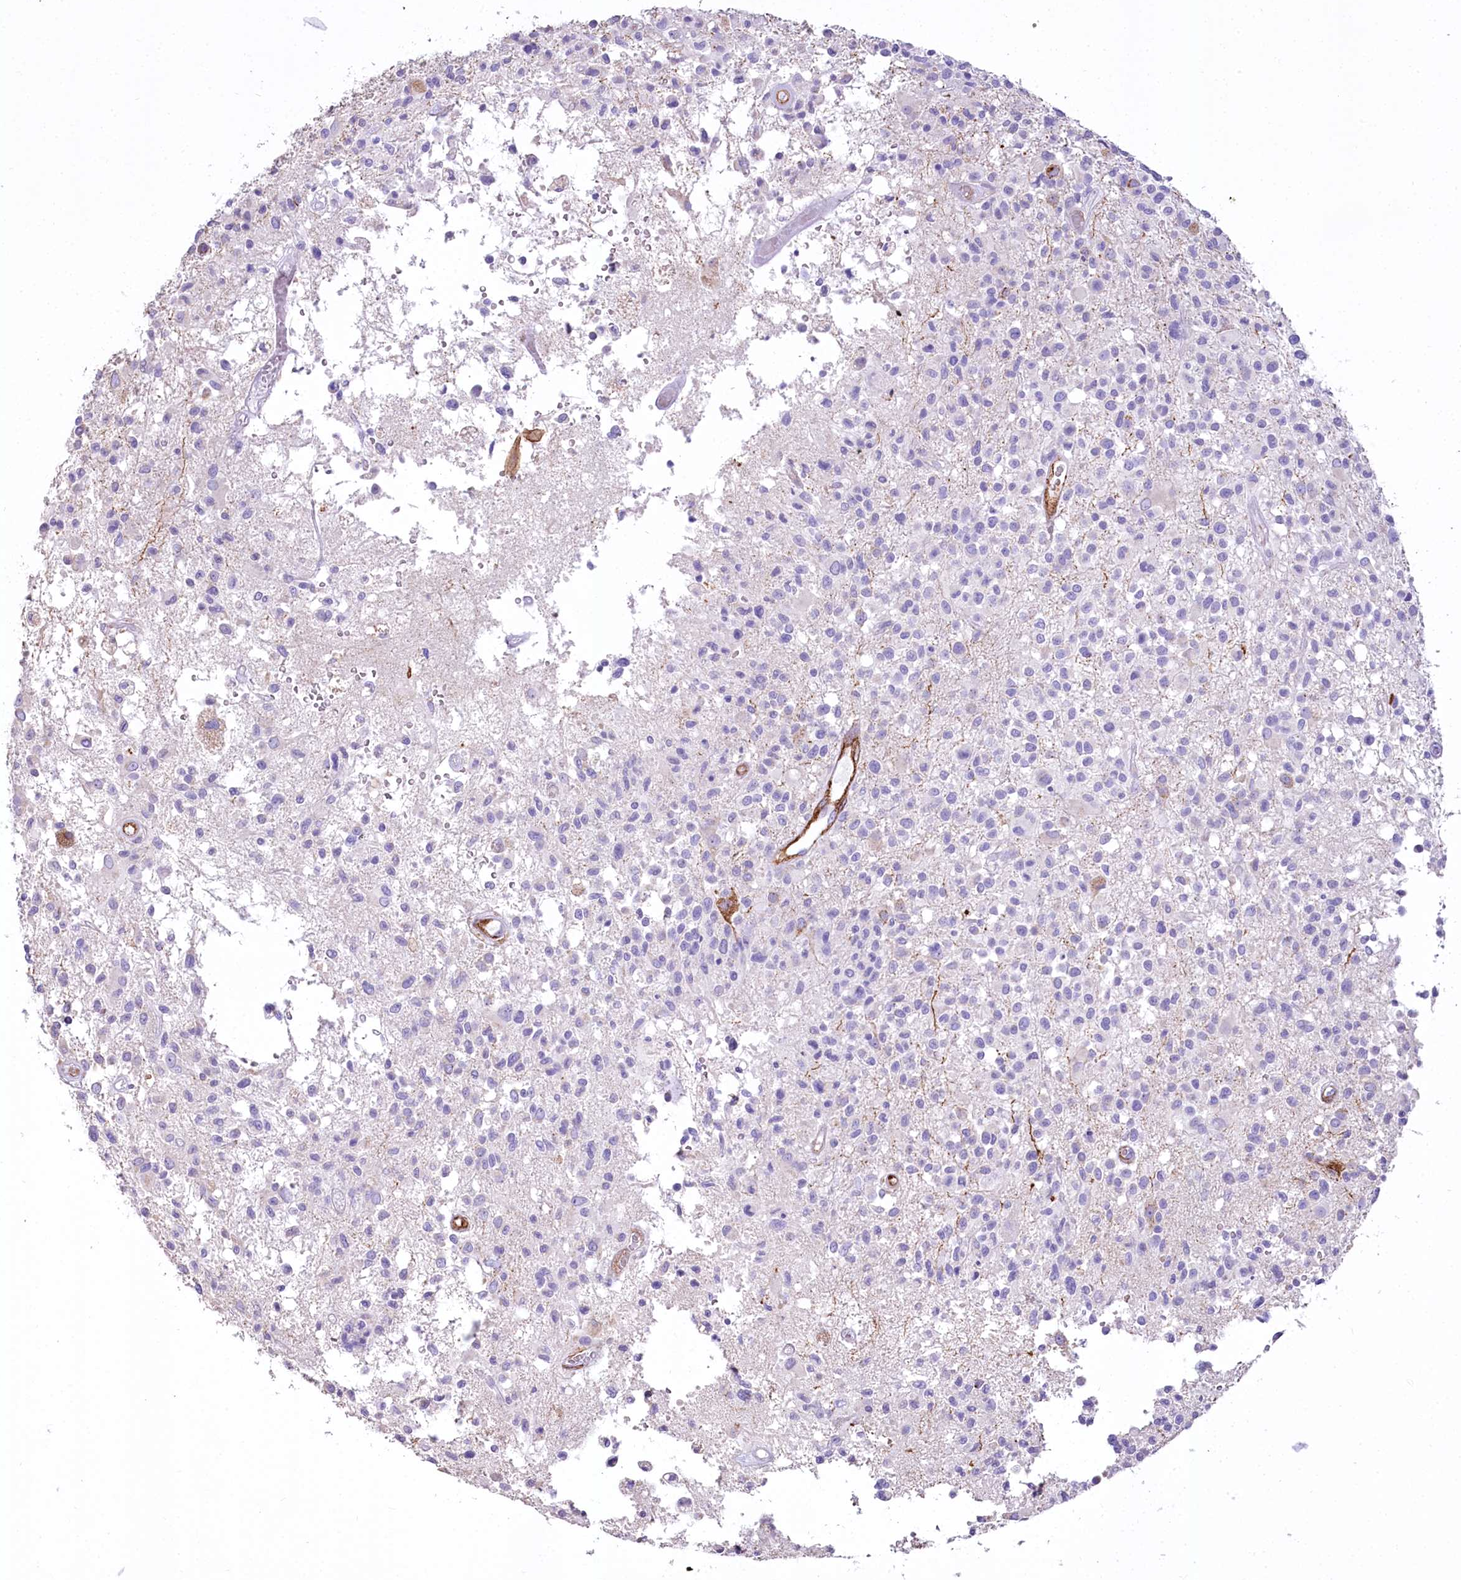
{"staining": {"intensity": "negative", "quantity": "none", "location": "none"}, "tissue": "glioma", "cell_type": "Tumor cells", "image_type": "cancer", "snomed": [{"axis": "morphology", "description": "Glioma, malignant, High grade"}, {"axis": "morphology", "description": "Glioblastoma, NOS"}, {"axis": "topography", "description": "Brain"}], "caption": "Tumor cells show no significant protein expression in glioblastoma.", "gene": "SYNPO2", "patient": {"sex": "male", "age": 60}}